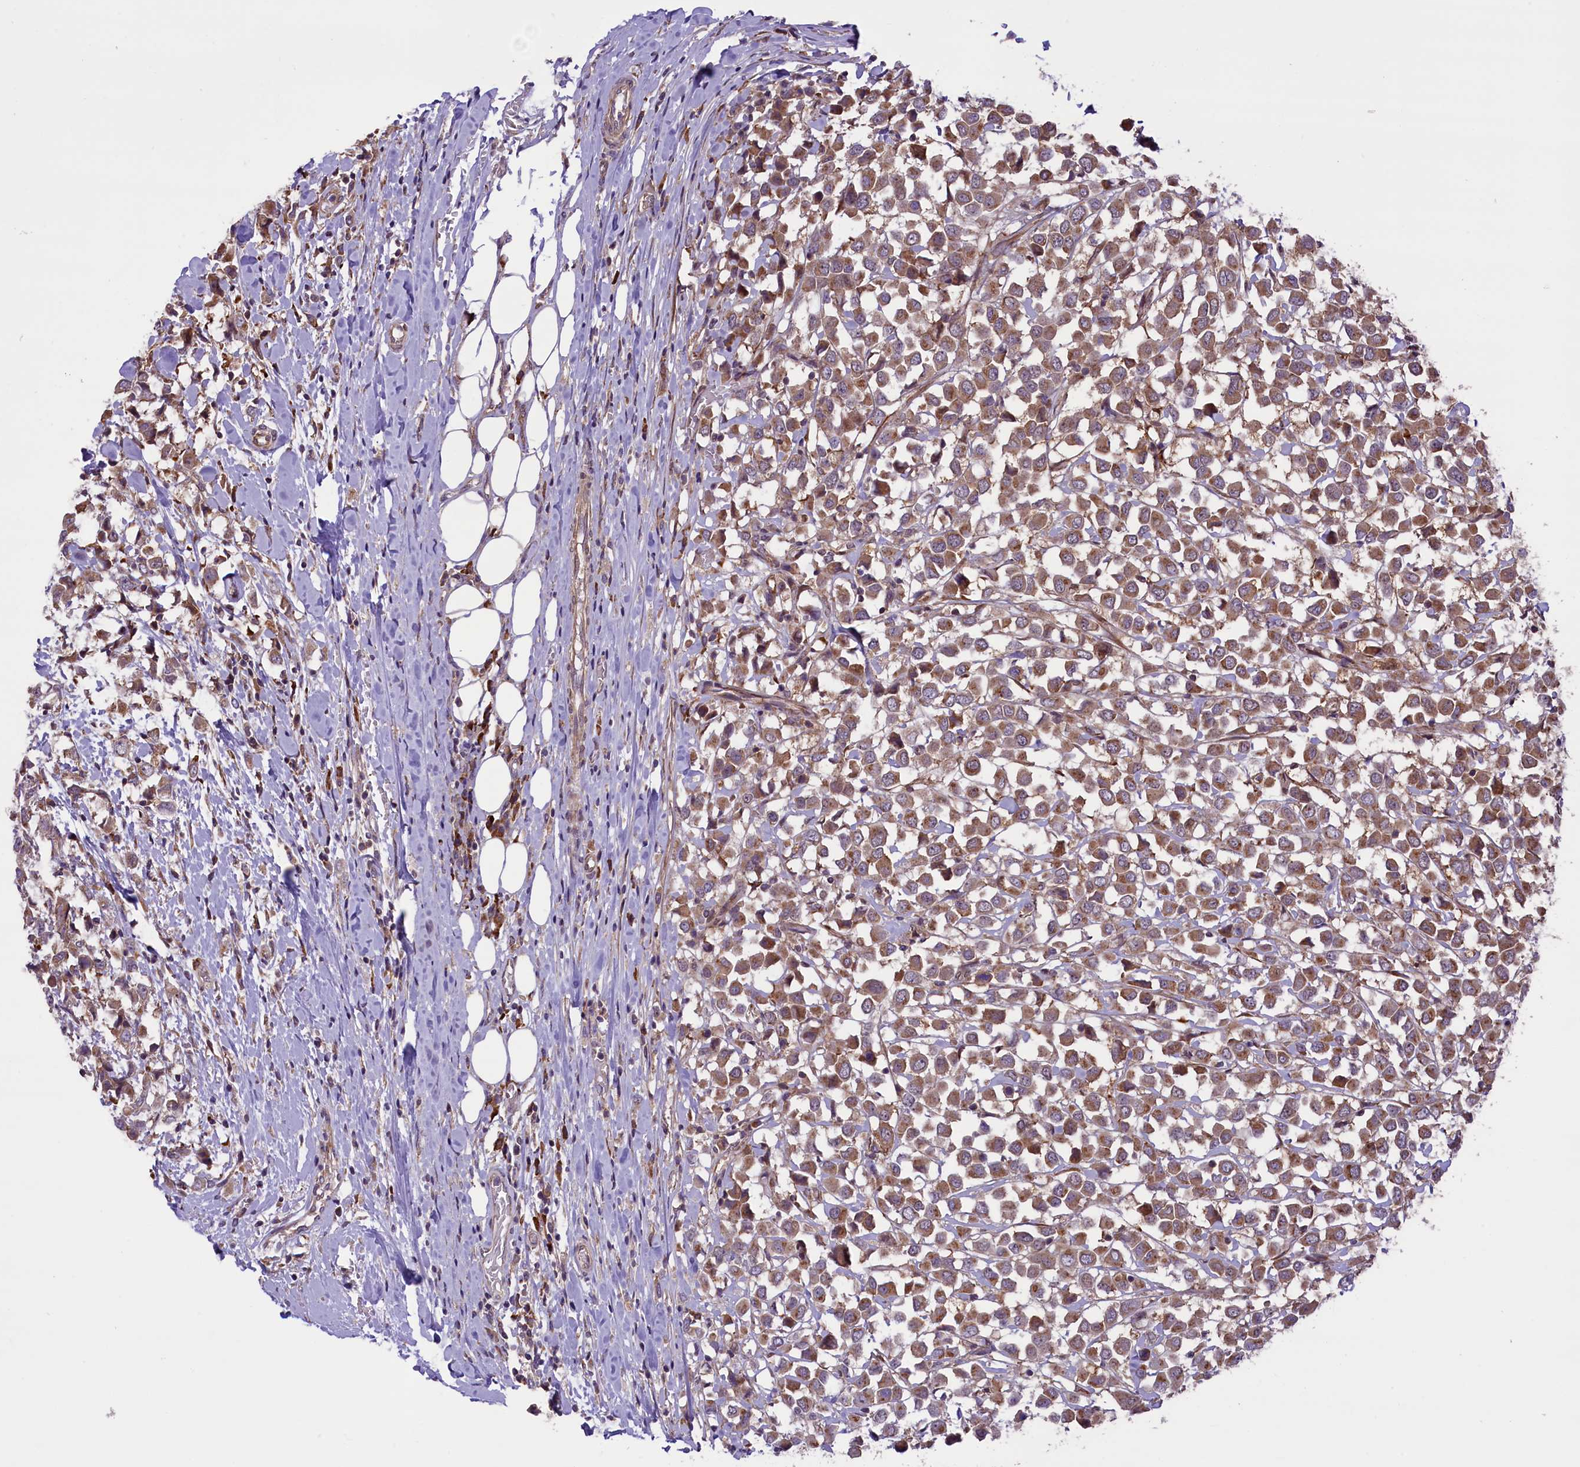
{"staining": {"intensity": "moderate", "quantity": ">75%", "location": "cytoplasmic/membranous"}, "tissue": "breast cancer", "cell_type": "Tumor cells", "image_type": "cancer", "snomed": [{"axis": "morphology", "description": "Duct carcinoma"}, {"axis": "topography", "description": "Breast"}], "caption": "Invasive ductal carcinoma (breast) stained with a brown dye reveals moderate cytoplasmic/membranous positive staining in approximately >75% of tumor cells.", "gene": "HDAC5", "patient": {"sex": "female", "age": 61}}